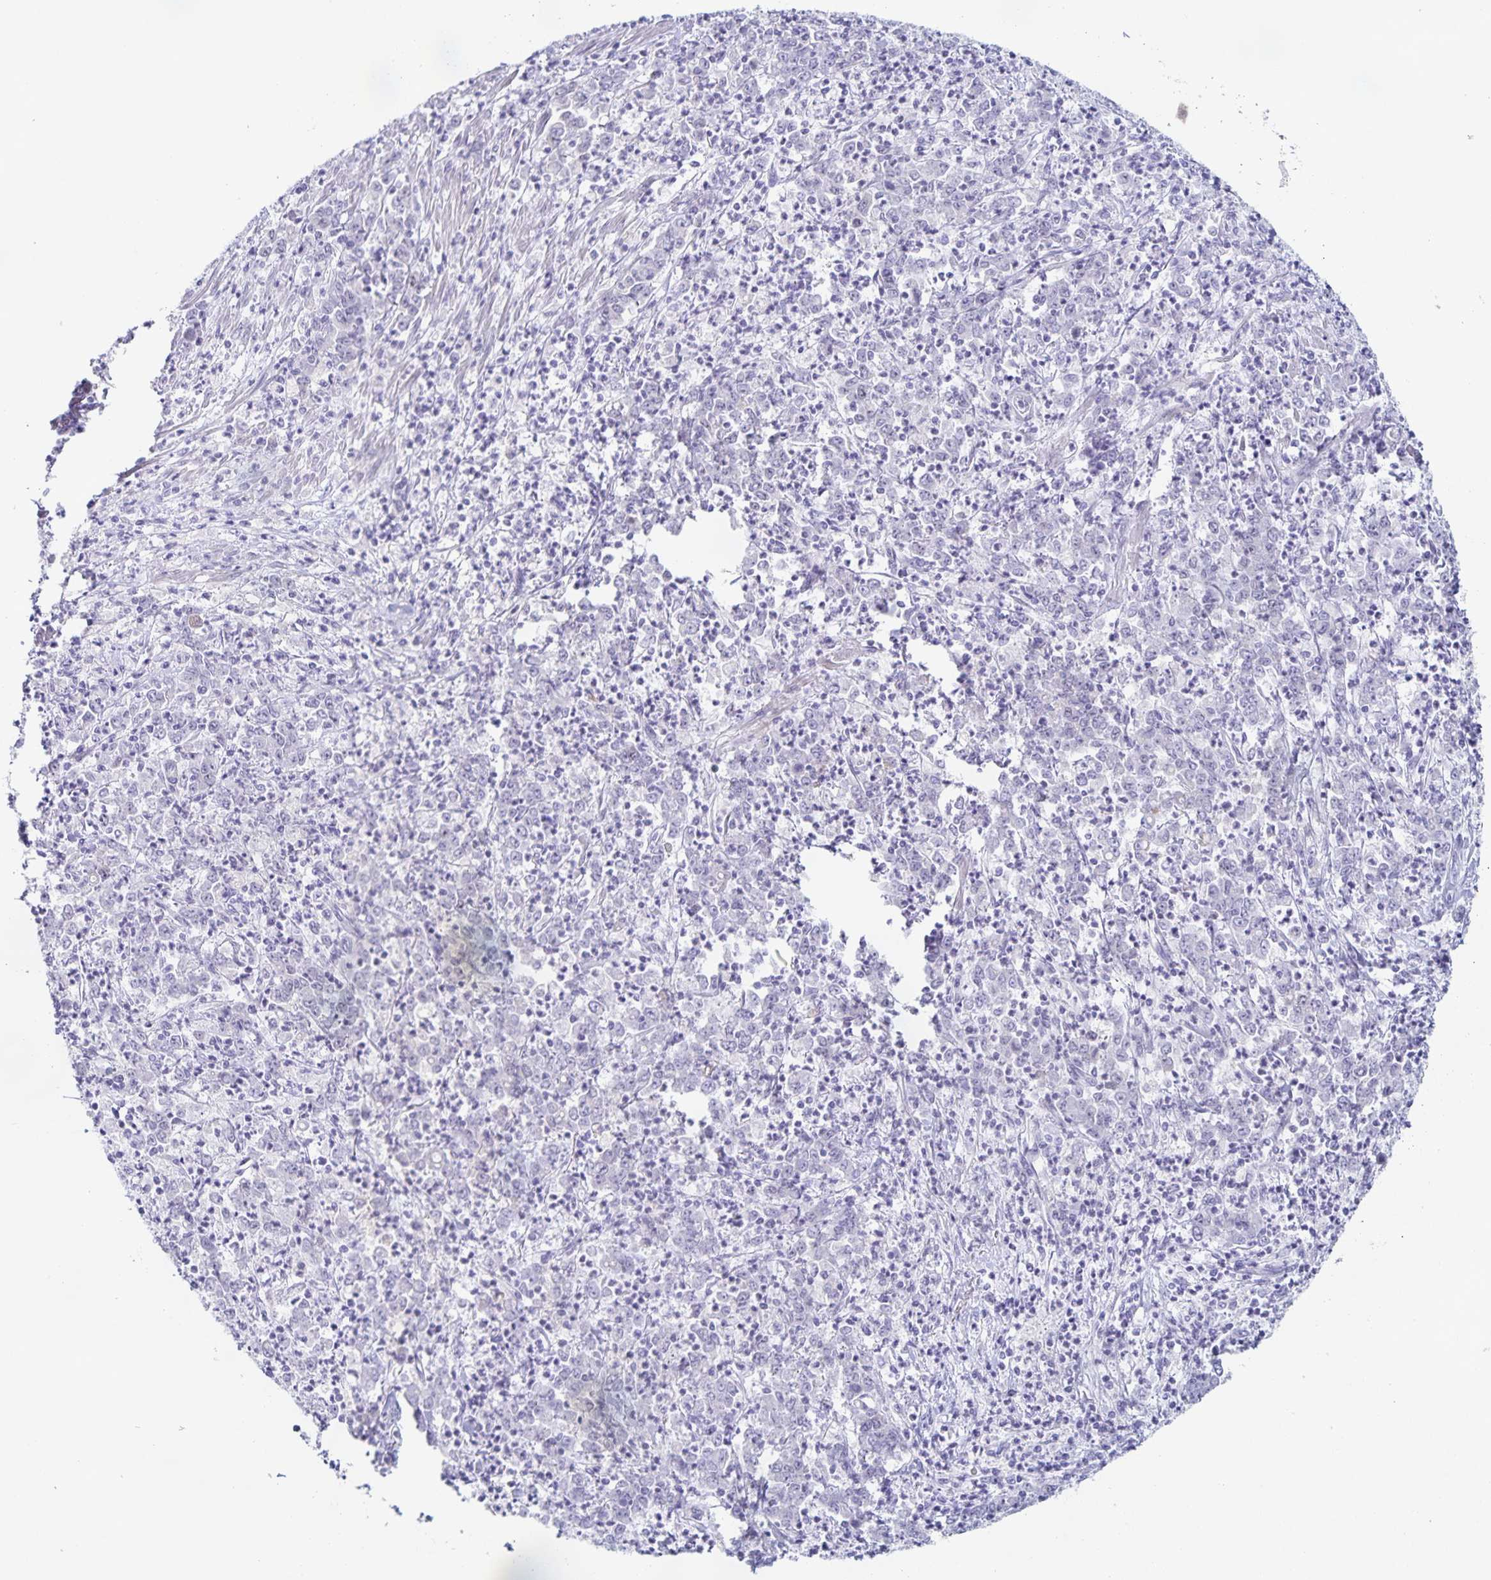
{"staining": {"intensity": "negative", "quantity": "none", "location": "none"}, "tissue": "stomach cancer", "cell_type": "Tumor cells", "image_type": "cancer", "snomed": [{"axis": "morphology", "description": "Adenocarcinoma, NOS"}, {"axis": "topography", "description": "Stomach, lower"}], "caption": "Tumor cells show no significant protein staining in stomach cancer (adenocarcinoma).", "gene": "CENPH", "patient": {"sex": "female", "age": 71}}